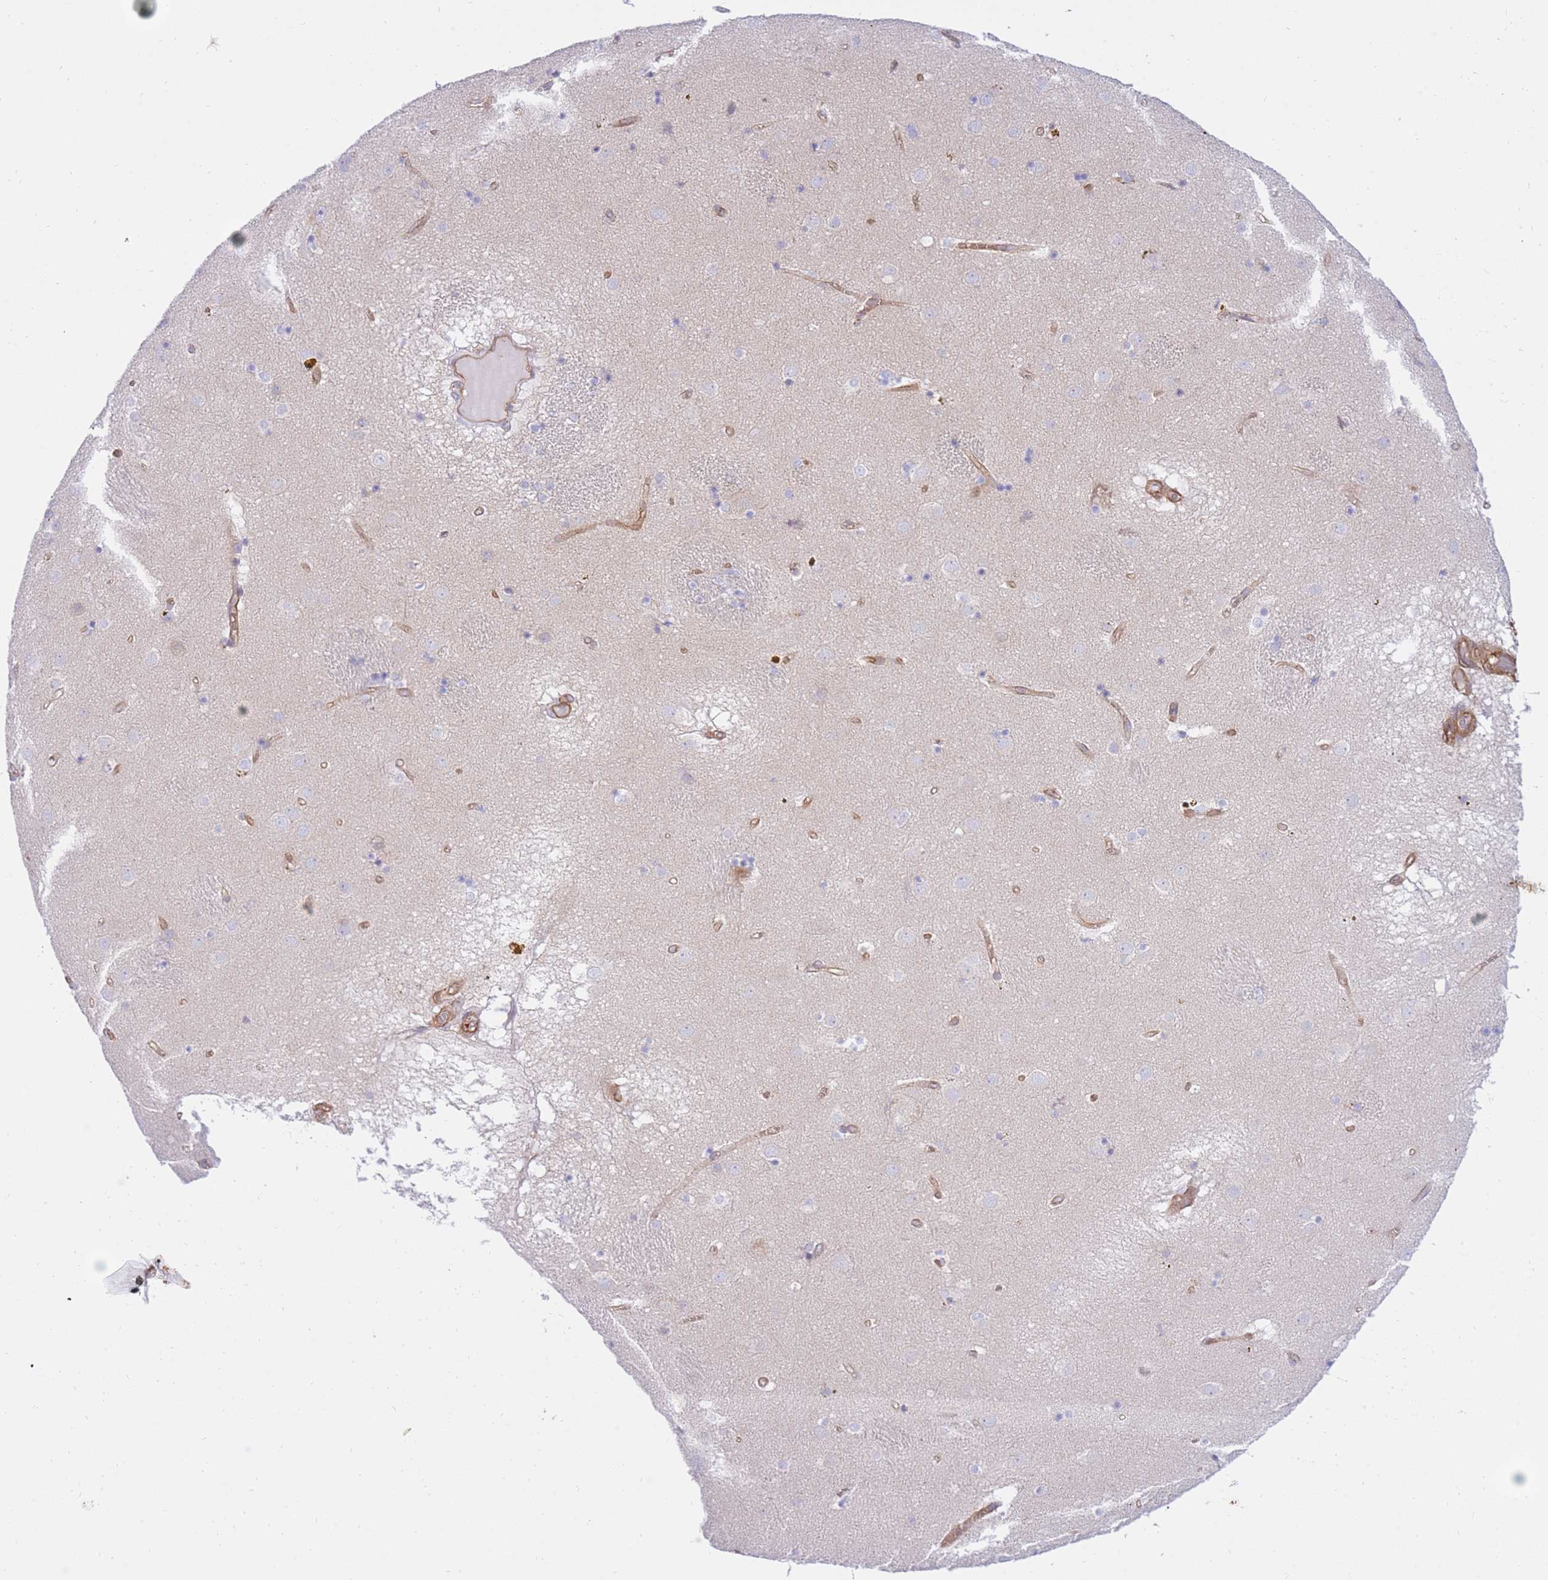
{"staining": {"intensity": "negative", "quantity": "none", "location": "none"}, "tissue": "caudate", "cell_type": "Glial cells", "image_type": "normal", "snomed": [{"axis": "morphology", "description": "Normal tissue, NOS"}, {"axis": "topography", "description": "Lateral ventricle wall"}], "caption": "This is an immunohistochemistry (IHC) photomicrograph of unremarkable caudate. There is no staining in glial cells.", "gene": "REM1", "patient": {"sex": "male", "age": 70}}